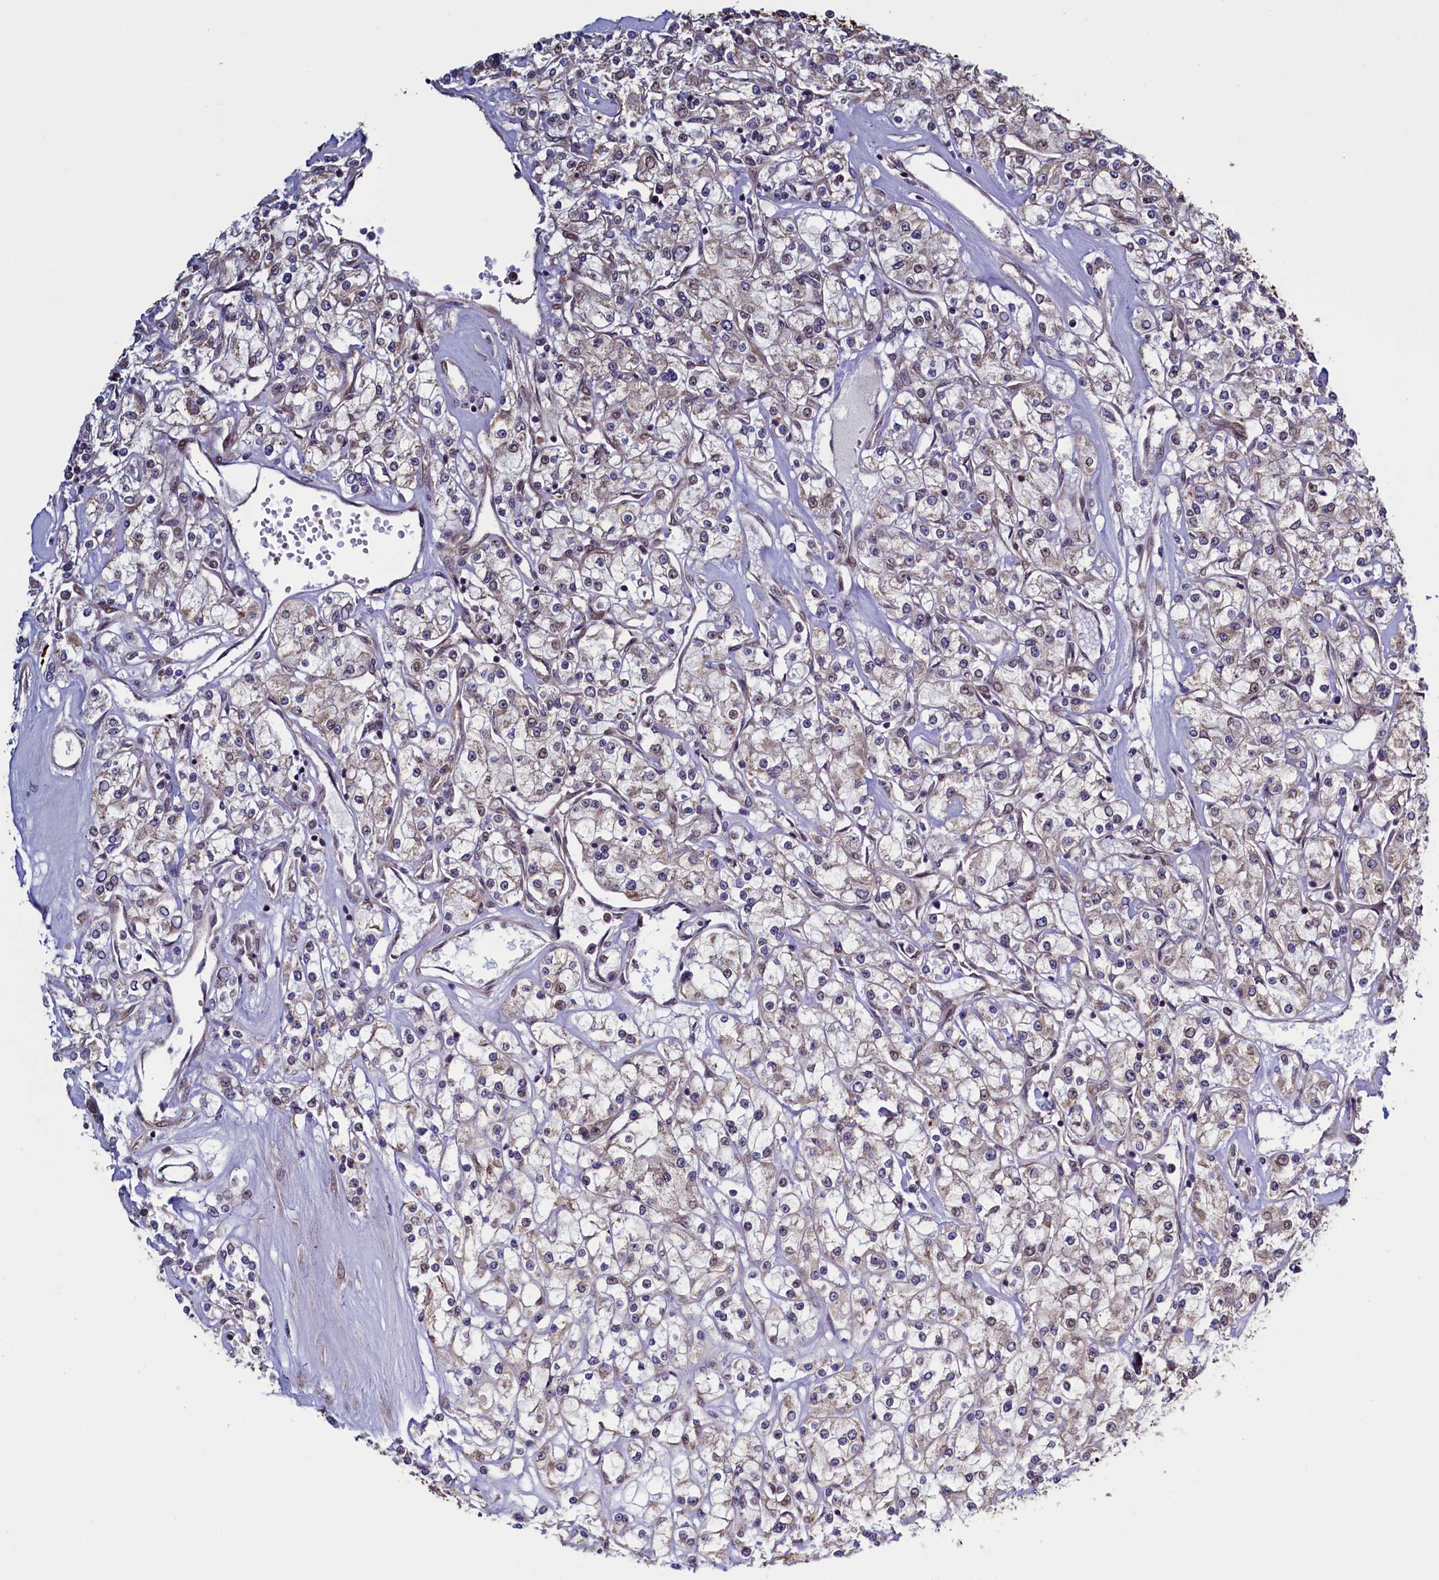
{"staining": {"intensity": "weak", "quantity": "<25%", "location": "cytoplasmic/membranous"}, "tissue": "renal cancer", "cell_type": "Tumor cells", "image_type": "cancer", "snomed": [{"axis": "morphology", "description": "Adenocarcinoma, NOS"}, {"axis": "topography", "description": "Kidney"}], "caption": "The photomicrograph displays no significant staining in tumor cells of renal cancer.", "gene": "RBFA", "patient": {"sex": "female", "age": 59}}